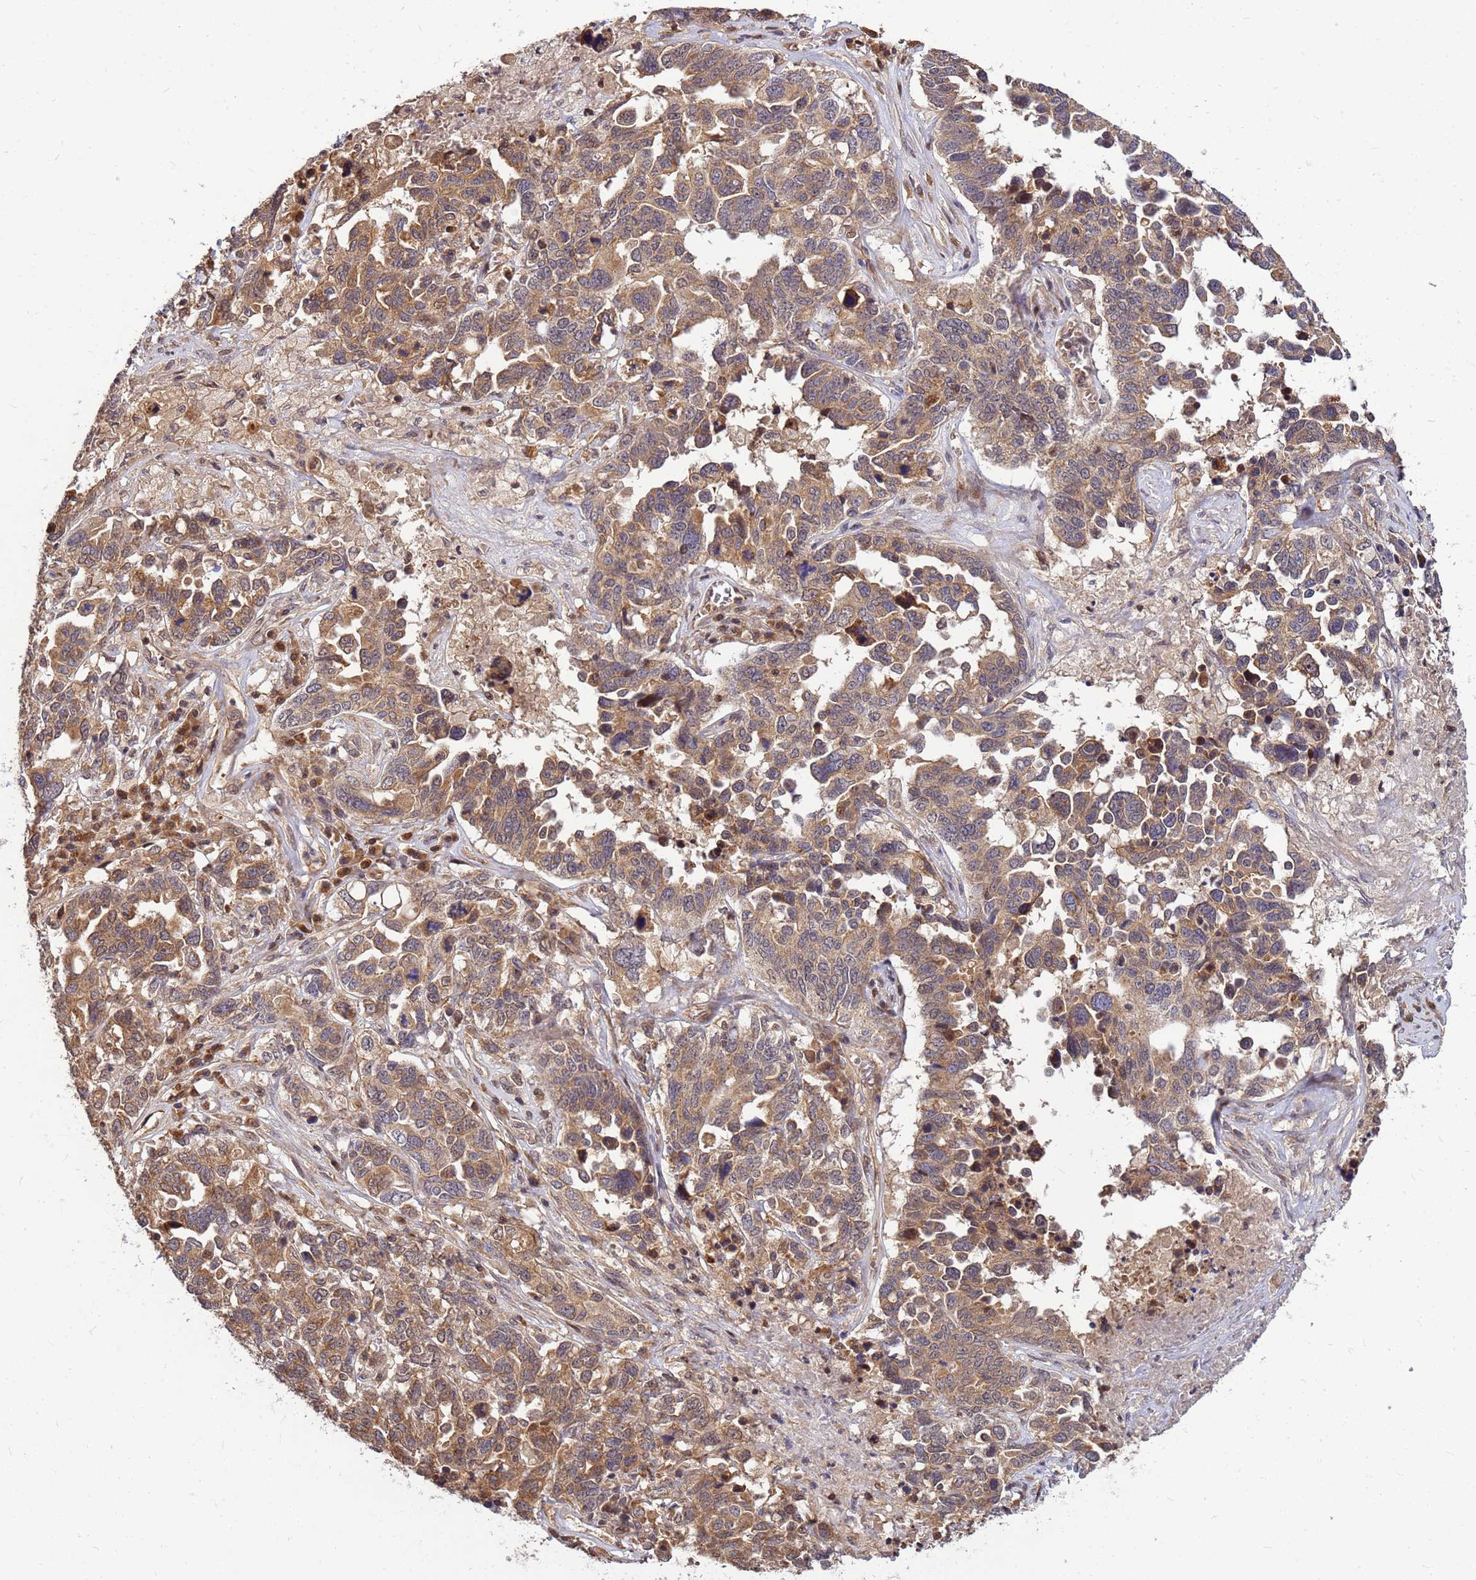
{"staining": {"intensity": "moderate", "quantity": ">75%", "location": "cytoplasmic/membranous"}, "tissue": "ovarian cancer", "cell_type": "Tumor cells", "image_type": "cancer", "snomed": [{"axis": "morphology", "description": "Carcinoma, endometroid"}, {"axis": "topography", "description": "Ovary"}], "caption": "Moderate cytoplasmic/membranous staining for a protein is seen in about >75% of tumor cells of ovarian cancer (endometroid carcinoma) using immunohistochemistry (IHC).", "gene": "DUS4L", "patient": {"sex": "female", "age": 62}}